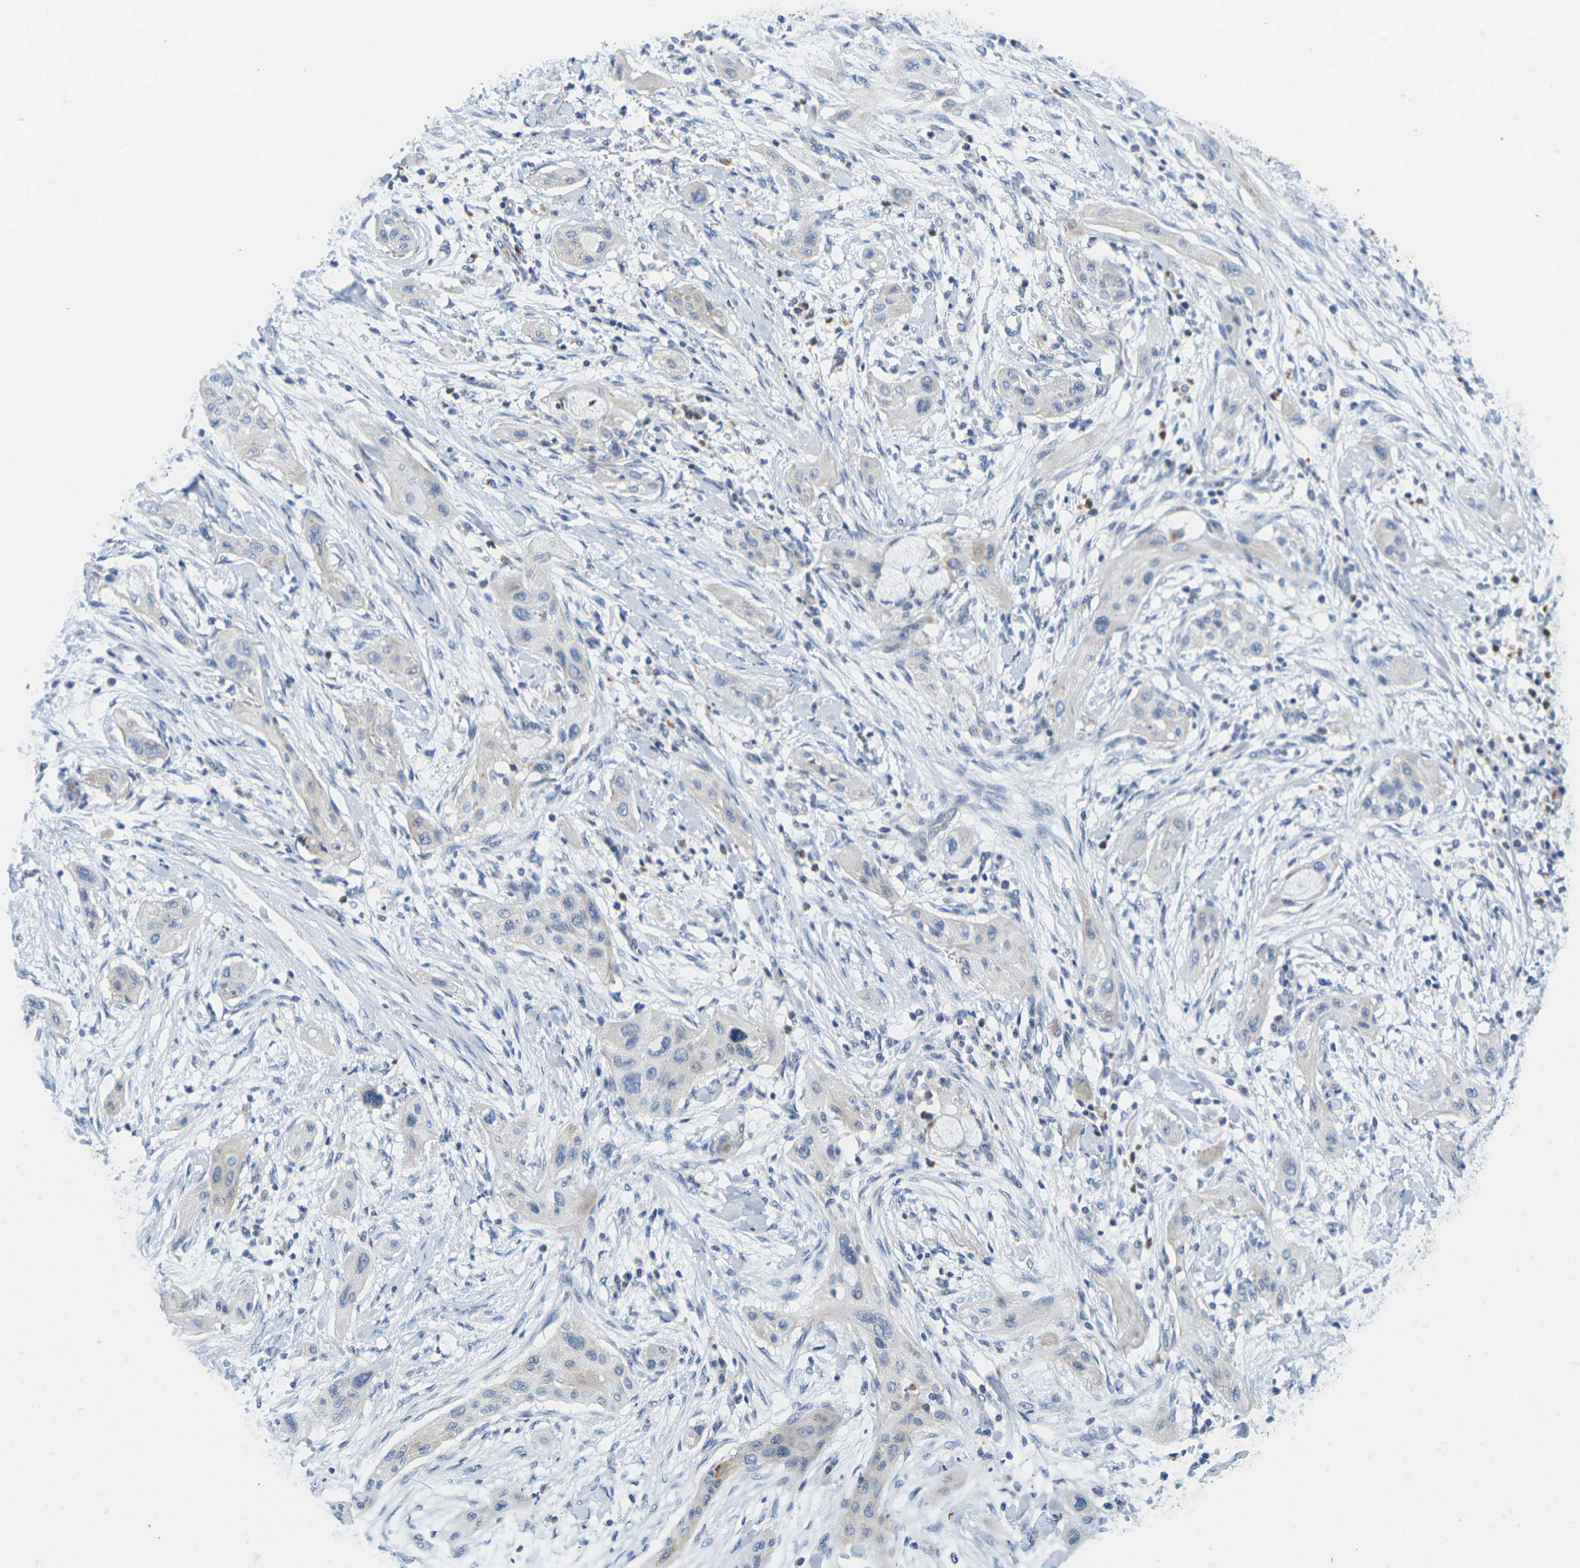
{"staining": {"intensity": "negative", "quantity": "none", "location": "none"}, "tissue": "lung cancer", "cell_type": "Tumor cells", "image_type": "cancer", "snomed": [{"axis": "morphology", "description": "Squamous cell carcinoma, NOS"}, {"axis": "topography", "description": "Lung"}], "caption": "IHC histopathology image of neoplastic tissue: lung cancer (squamous cell carcinoma) stained with DAB (3,3'-diaminobenzidine) reveals no significant protein expression in tumor cells.", "gene": "KLK5", "patient": {"sex": "female", "age": 47}}